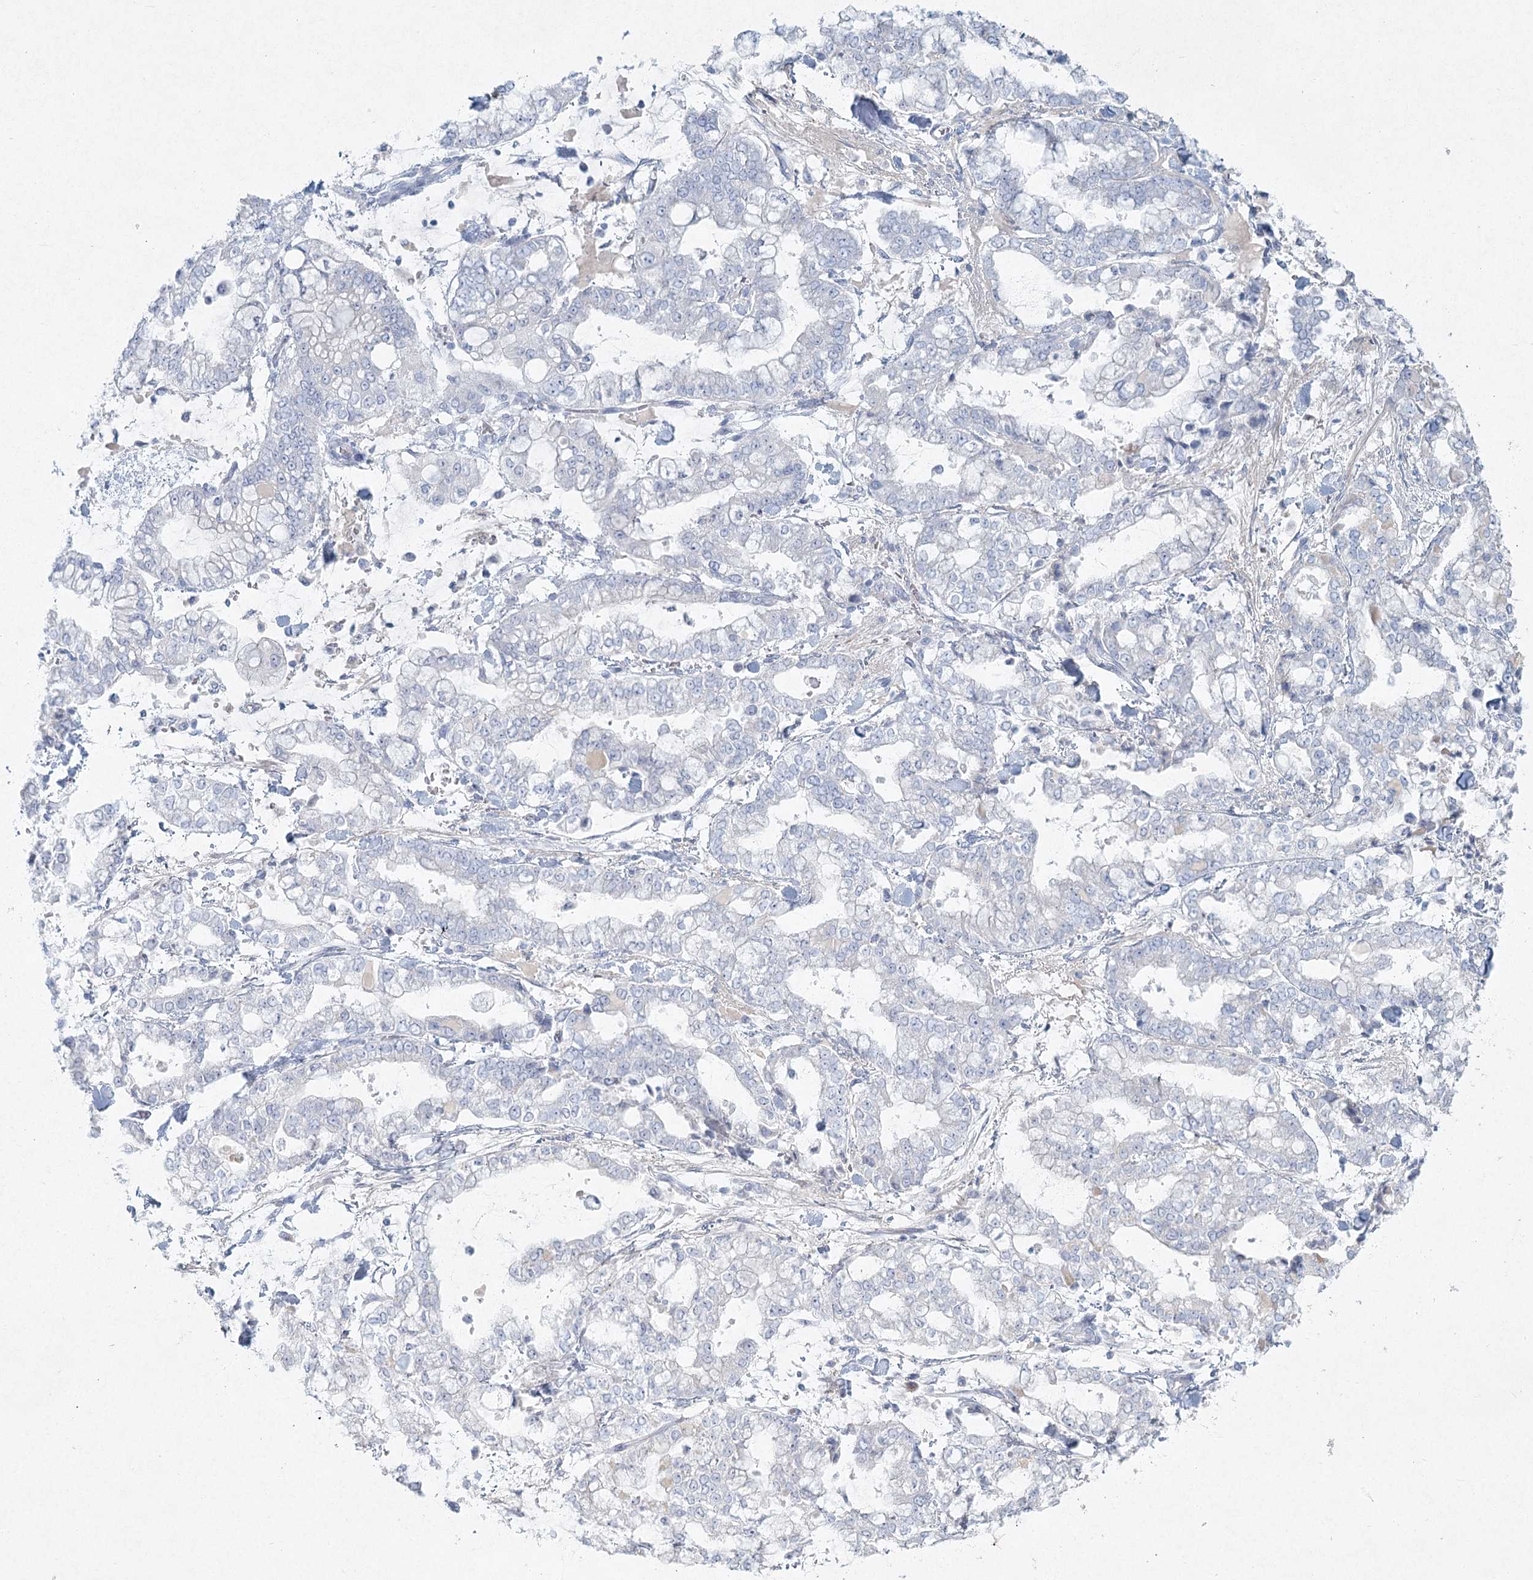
{"staining": {"intensity": "negative", "quantity": "none", "location": "none"}, "tissue": "stomach cancer", "cell_type": "Tumor cells", "image_type": "cancer", "snomed": [{"axis": "morphology", "description": "Normal tissue, NOS"}, {"axis": "morphology", "description": "Adenocarcinoma, NOS"}, {"axis": "topography", "description": "Stomach, upper"}, {"axis": "topography", "description": "Stomach"}], "caption": "Tumor cells are negative for brown protein staining in stomach adenocarcinoma.", "gene": "LRP2BP", "patient": {"sex": "male", "age": 76}}